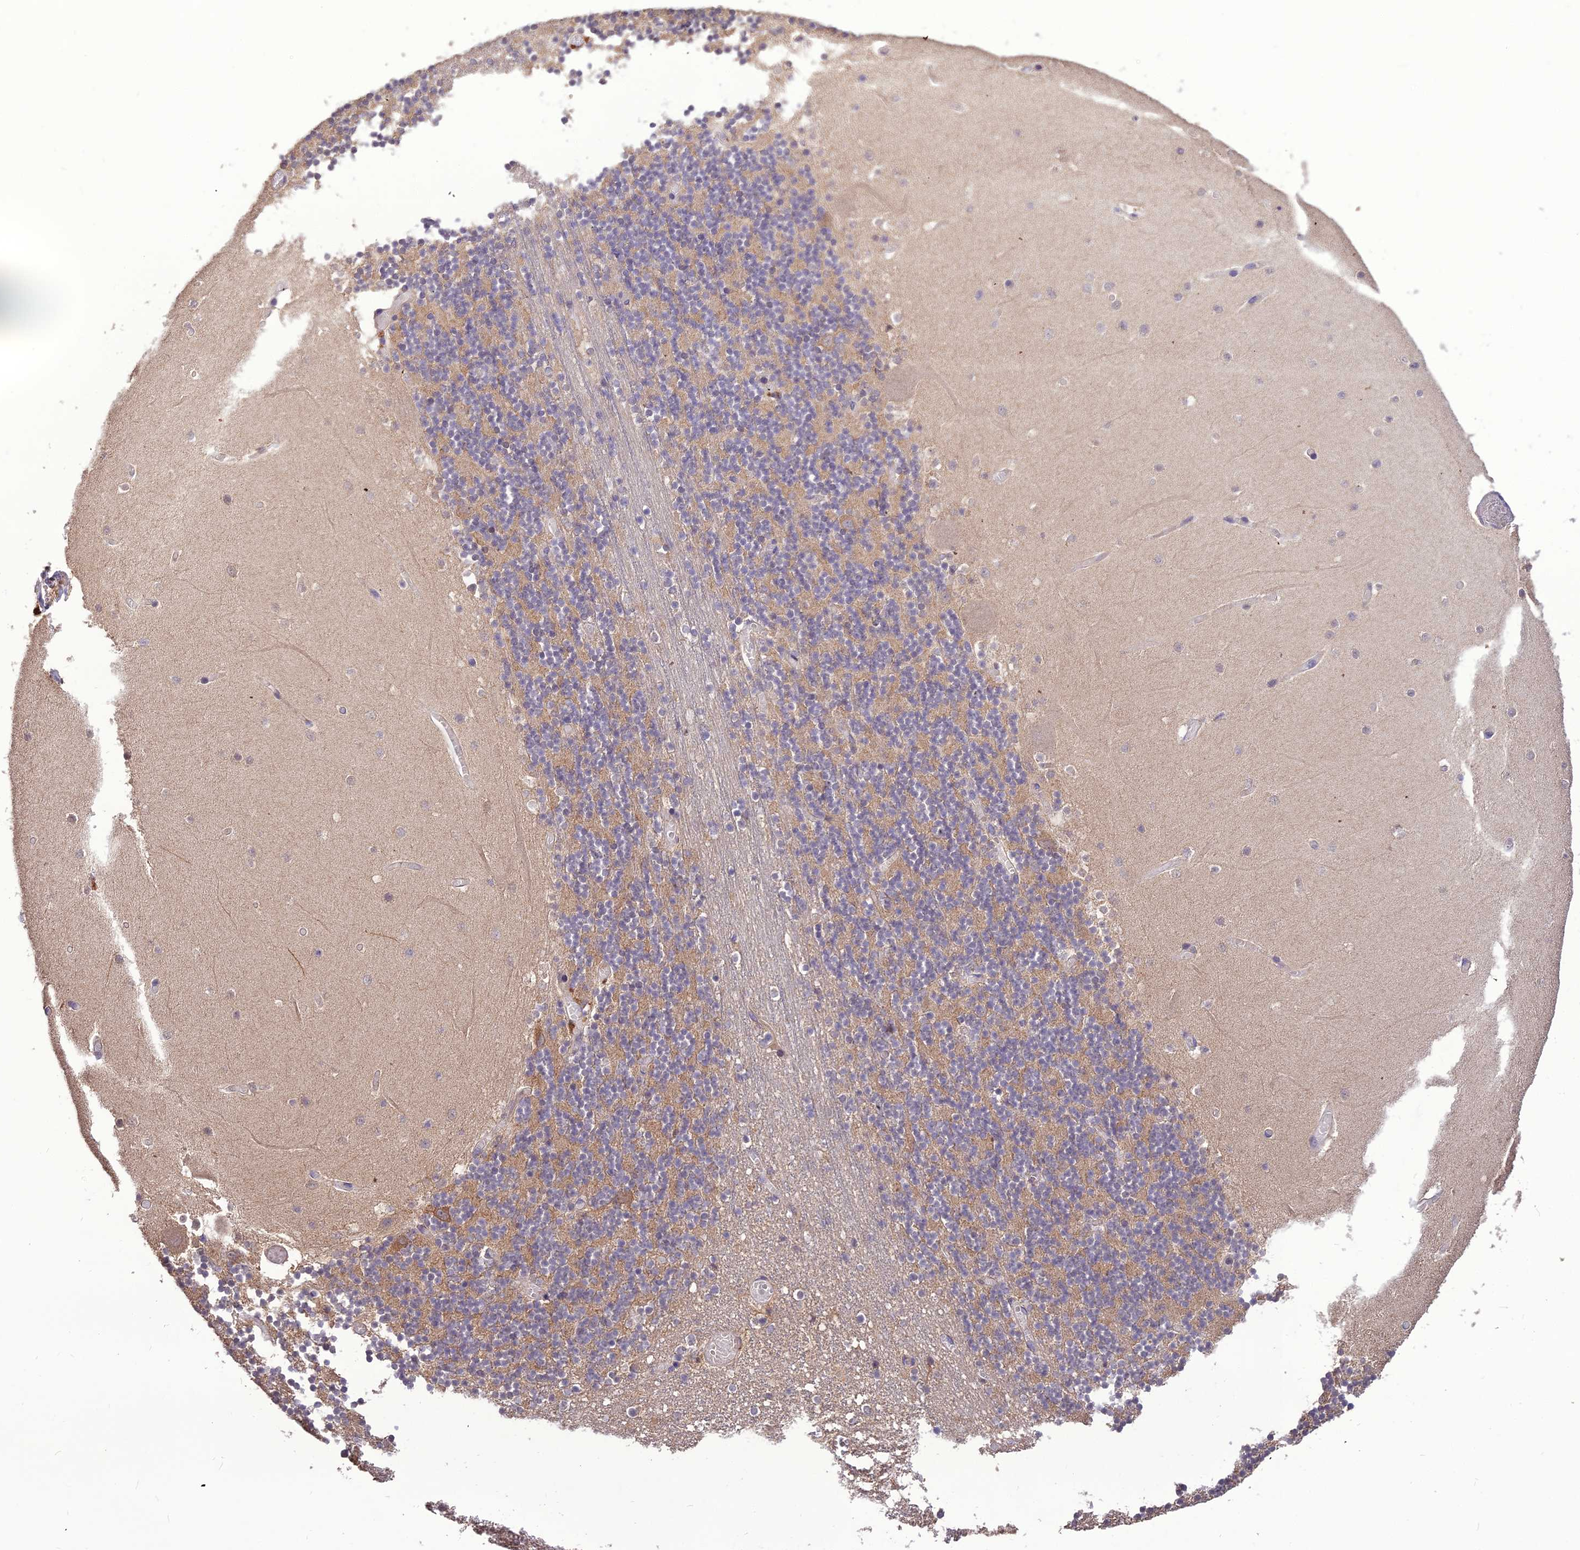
{"staining": {"intensity": "moderate", "quantity": "25%-75%", "location": "cytoplasmic/membranous"}, "tissue": "cerebellum", "cell_type": "Cells in granular layer", "image_type": "normal", "snomed": [{"axis": "morphology", "description": "Normal tissue, NOS"}, {"axis": "topography", "description": "Cerebellum"}], "caption": "Cells in granular layer demonstrate moderate cytoplasmic/membranous staining in approximately 25%-75% of cells in unremarkable cerebellum.", "gene": "KCTD16", "patient": {"sex": "female", "age": 28}}